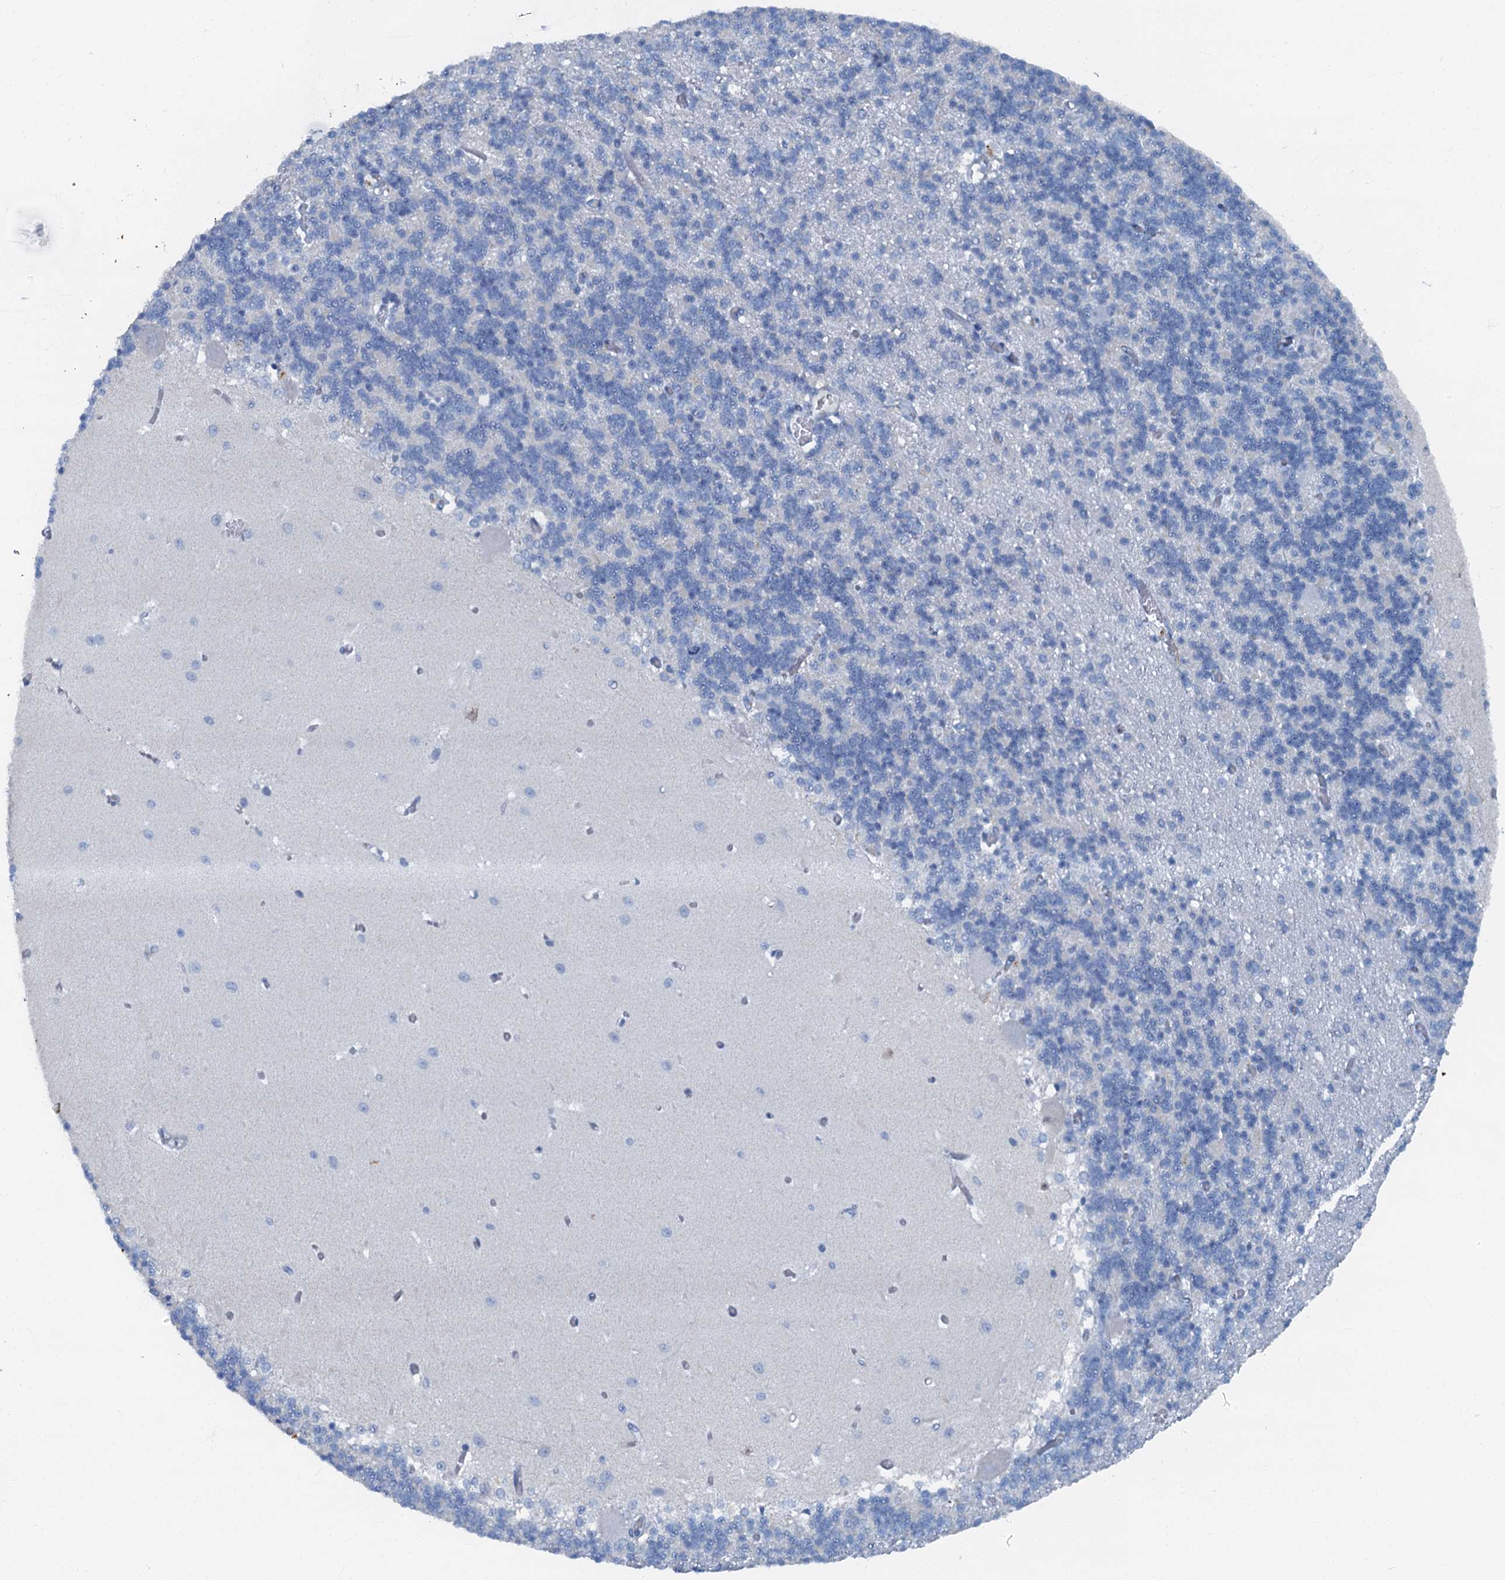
{"staining": {"intensity": "negative", "quantity": "none", "location": "none"}, "tissue": "cerebellum", "cell_type": "Cells in granular layer", "image_type": "normal", "snomed": [{"axis": "morphology", "description": "Normal tissue, NOS"}, {"axis": "topography", "description": "Cerebellum"}], "caption": "This histopathology image is of unremarkable cerebellum stained with IHC to label a protein in brown with the nuclei are counter-stained blue. There is no staining in cells in granular layer.", "gene": "LYPD3", "patient": {"sex": "male", "age": 37}}